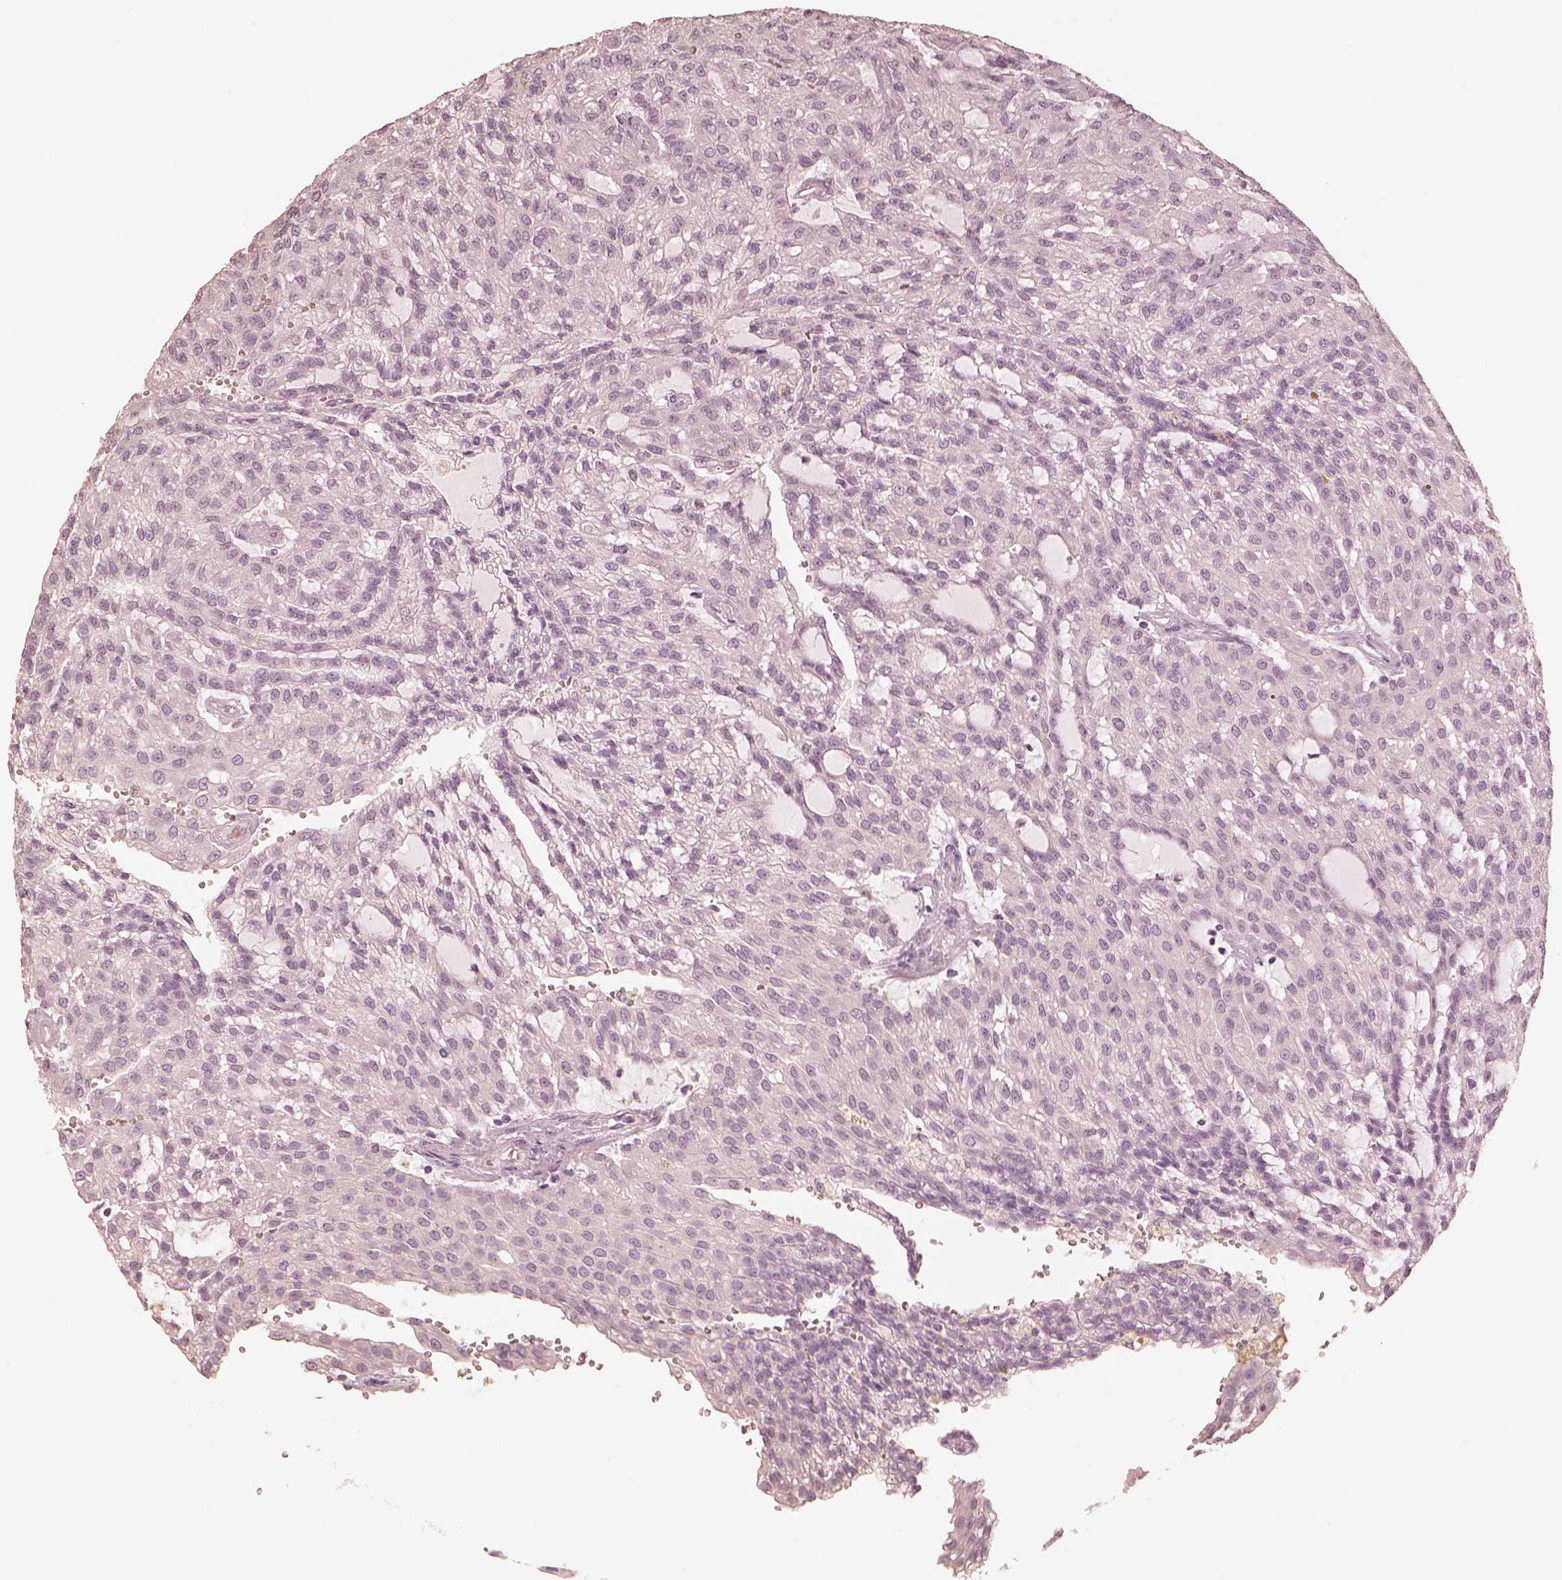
{"staining": {"intensity": "negative", "quantity": "none", "location": "none"}, "tissue": "renal cancer", "cell_type": "Tumor cells", "image_type": "cancer", "snomed": [{"axis": "morphology", "description": "Adenocarcinoma, NOS"}, {"axis": "topography", "description": "Kidney"}], "caption": "A high-resolution image shows immunohistochemistry staining of renal cancer (adenocarcinoma), which demonstrates no significant expression in tumor cells. (Immunohistochemistry (ihc), brightfield microscopy, high magnification).", "gene": "CALR3", "patient": {"sex": "male", "age": 63}}